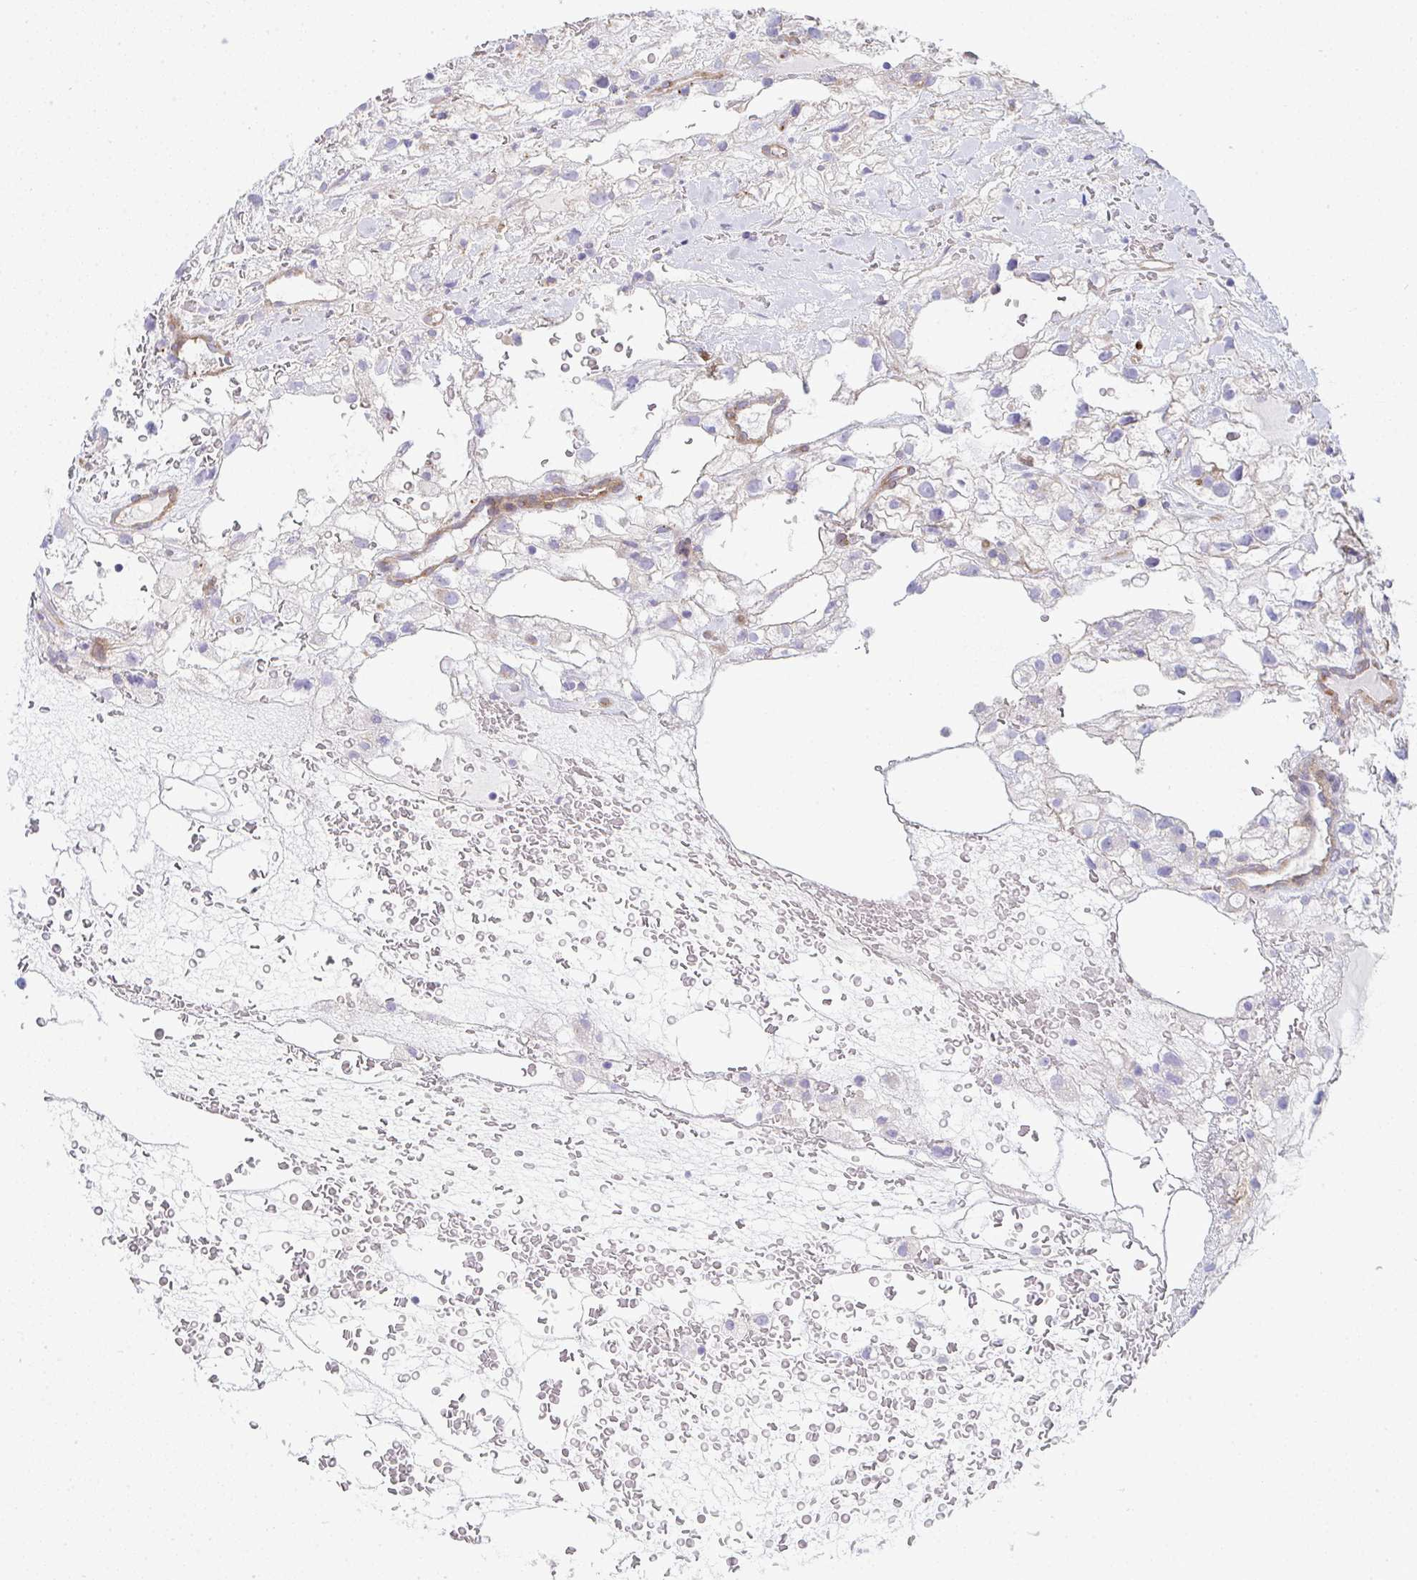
{"staining": {"intensity": "negative", "quantity": "none", "location": "none"}, "tissue": "renal cancer", "cell_type": "Tumor cells", "image_type": "cancer", "snomed": [{"axis": "morphology", "description": "Adenocarcinoma, NOS"}, {"axis": "topography", "description": "Kidney"}], "caption": "An immunohistochemistry (IHC) image of renal cancer is shown. There is no staining in tumor cells of renal cancer. Brightfield microscopy of immunohistochemistry stained with DAB (3,3'-diaminobenzidine) (brown) and hematoxylin (blue), captured at high magnification.", "gene": "GAB1", "patient": {"sex": "male", "age": 59}}